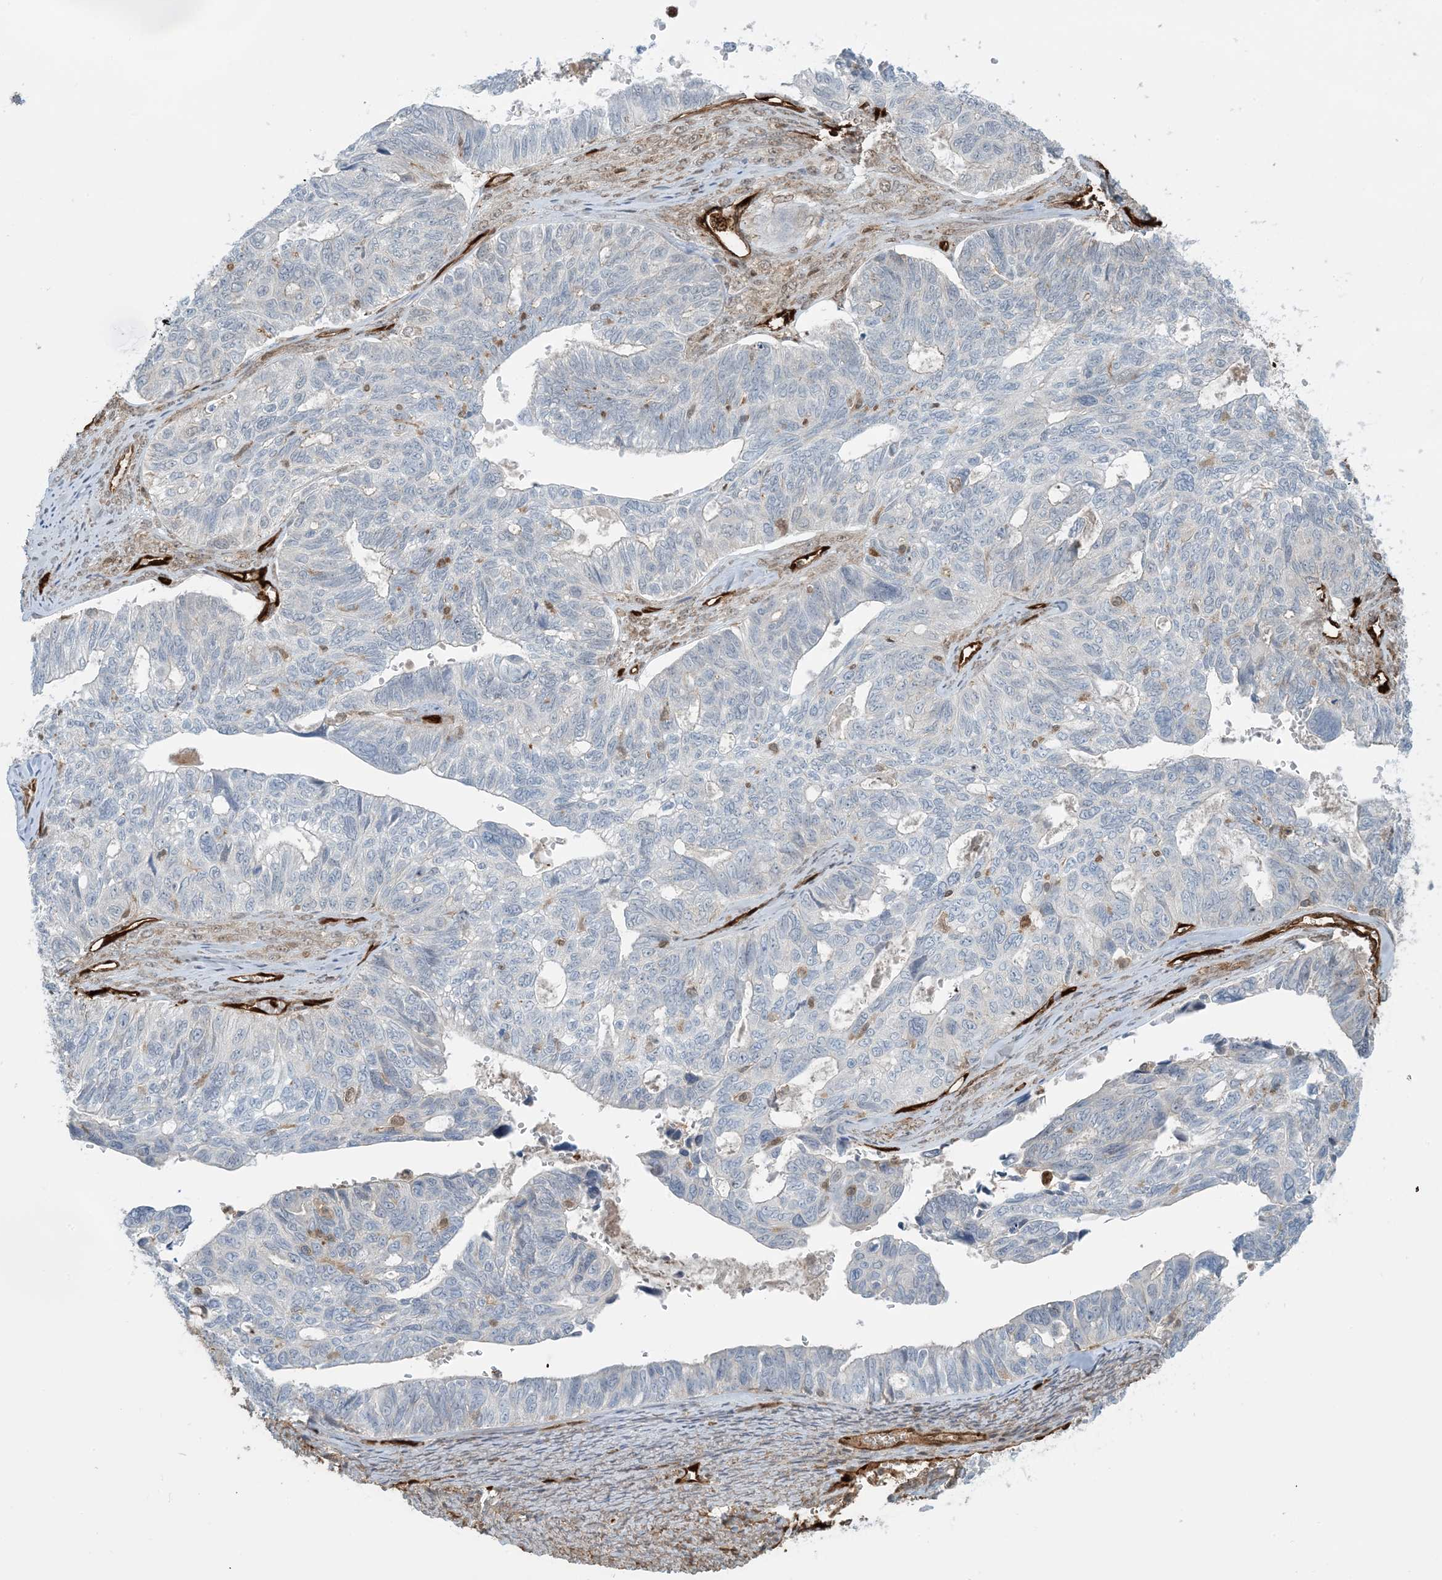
{"staining": {"intensity": "negative", "quantity": "none", "location": "none"}, "tissue": "ovarian cancer", "cell_type": "Tumor cells", "image_type": "cancer", "snomed": [{"axis": "morphology", "description": "Cystadenocarcinoma, serous, NOS"}, {"axis": "topography", "description": "Ovary"}], "caption": "Ovarian serous cystadenocarcinoma stained for a protein using immunohistochemistry (IHC) reveals no positivity tumor cells.", "gene": "PPM1F", "patient": {"sex": "female", "age": 79}}